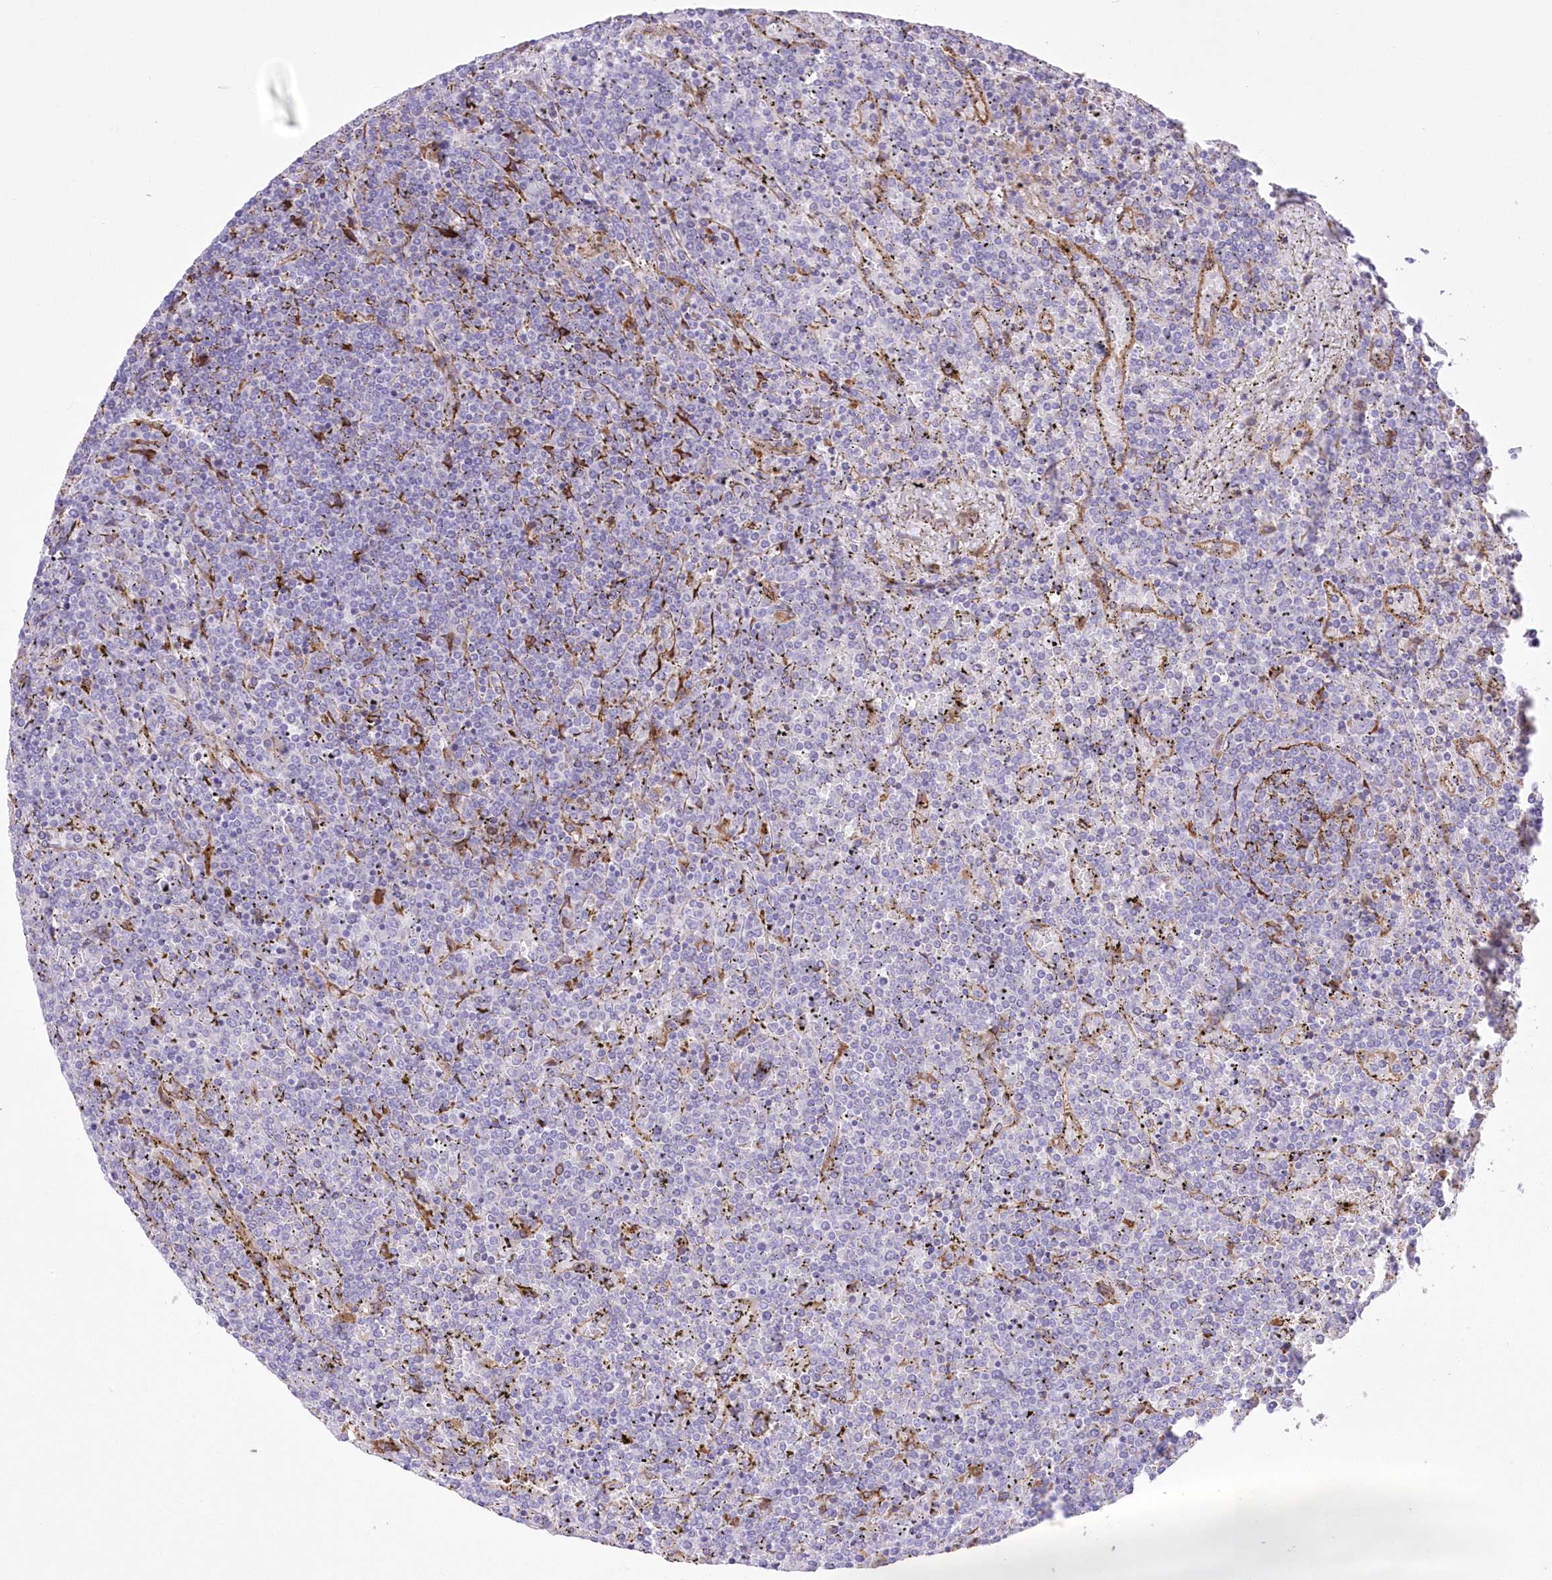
{"staining": {"intensity": "negative", "quantity": "none", "location": "none"}, "tissue": "lymphoma", "cell_type": "Tumor cells", "image_type": "cancer", "snomed": [{"axis": "morphology", "description": "Malignant lymphoma, non-Hodgkin's type, Low grade"}, {"axis": "topography", "description": "Spleen"}], "caption": "Immunohistochemistry (IHC) of human lymphoma exhibits no positivity in tumor cells.", "gene": "YTHDC2", "patient": {"sex": "female", "age": 19}}